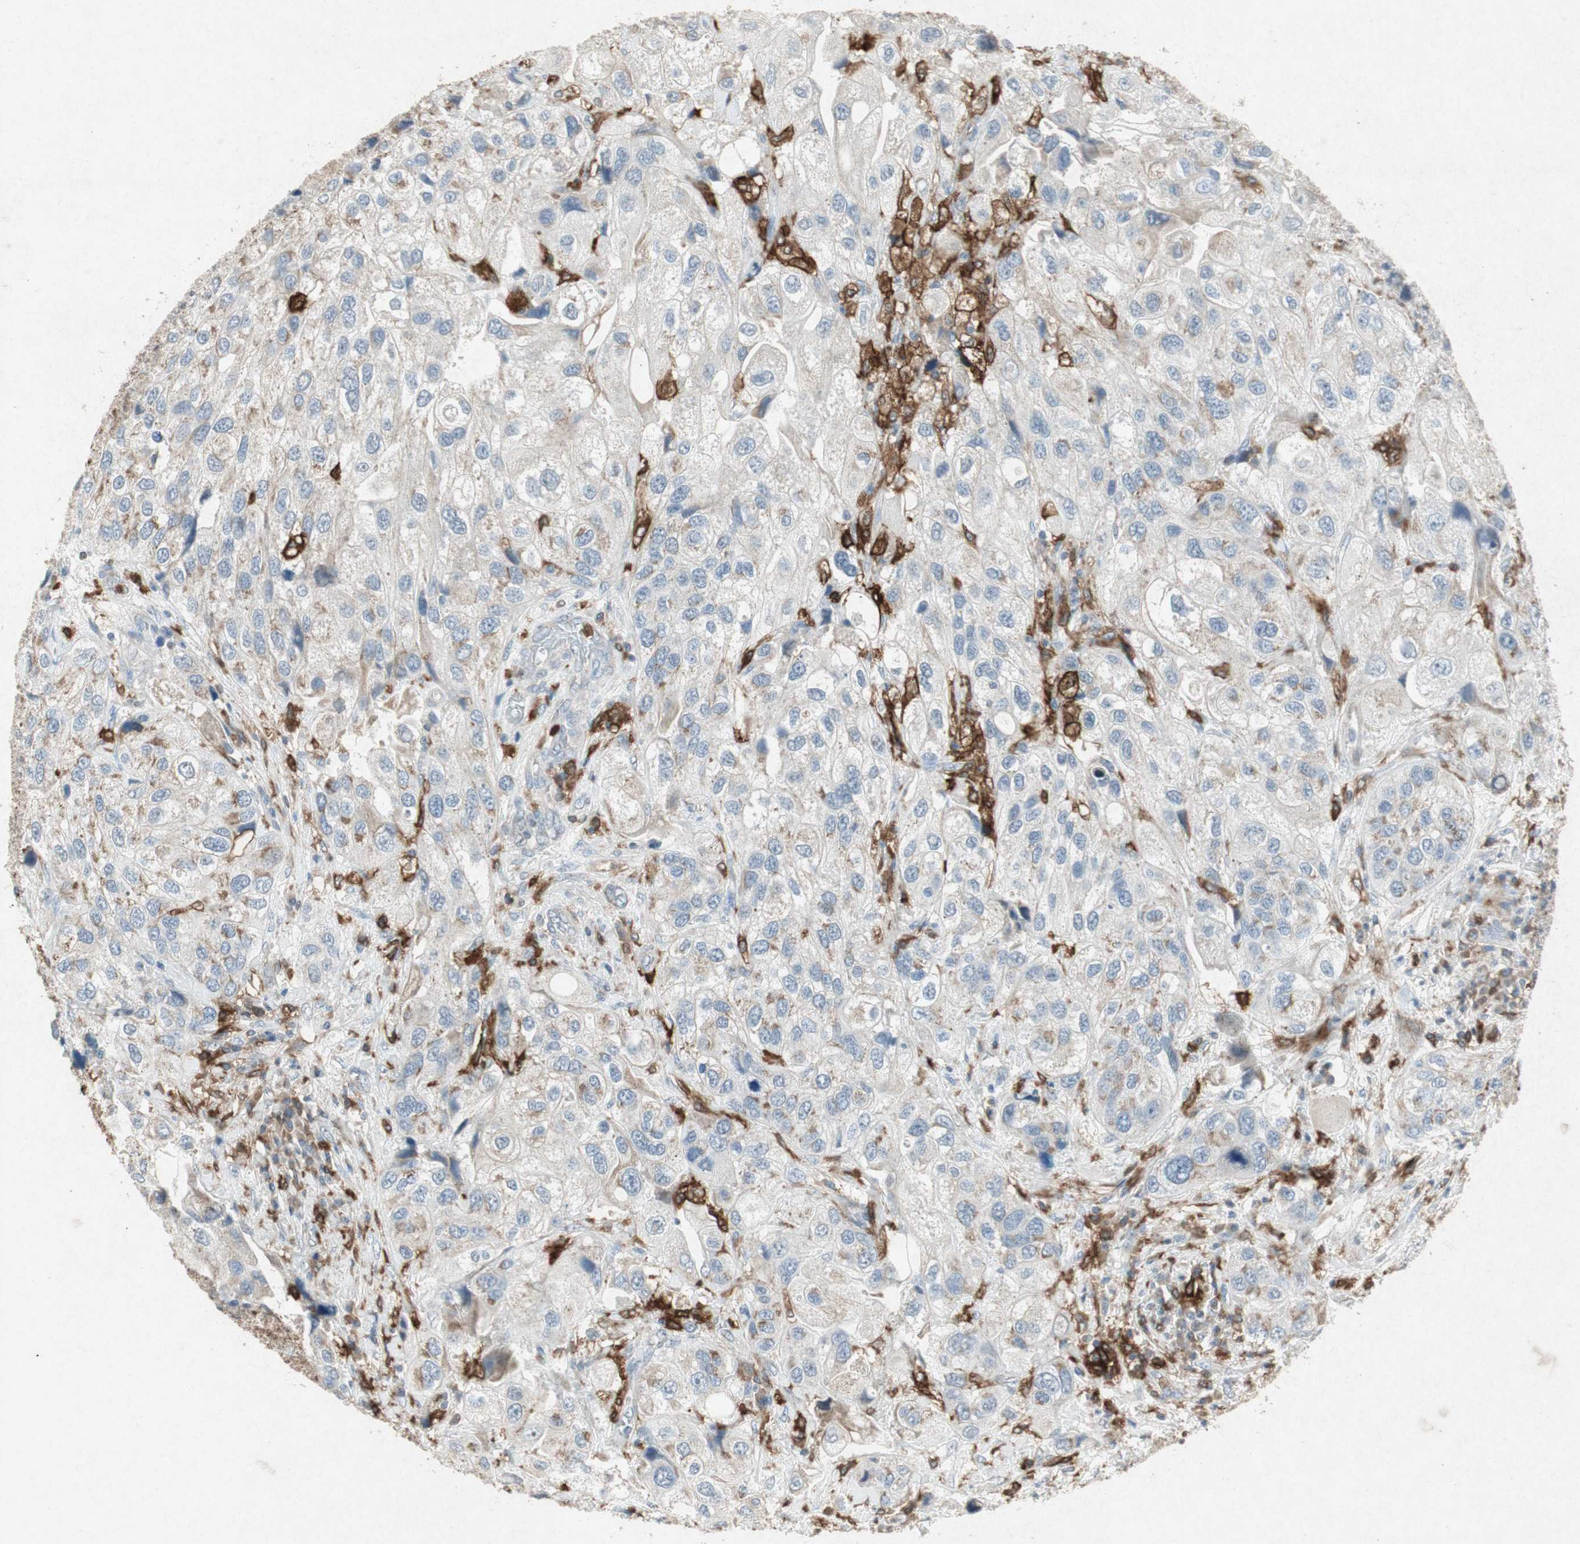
{"staining": {"intensity": "negative", "quantity": "none", "location": "none"}, "tissue": "urothelial cancer", "cell_type": "Tumor cells", "image_type": "cancer", "snomed": [{"axis": "morphology", "description": "Urothelial carcinoma, High grade"}, {"axis": "topography", "description": "Urinary bladder"}], "caption": "Micrograph shows no protein expression in tumor cells of urothelial carcinoma (high-grade) tissue.", "gene": "TYROBP", "patient": {"sex": "female", "age": 64}}